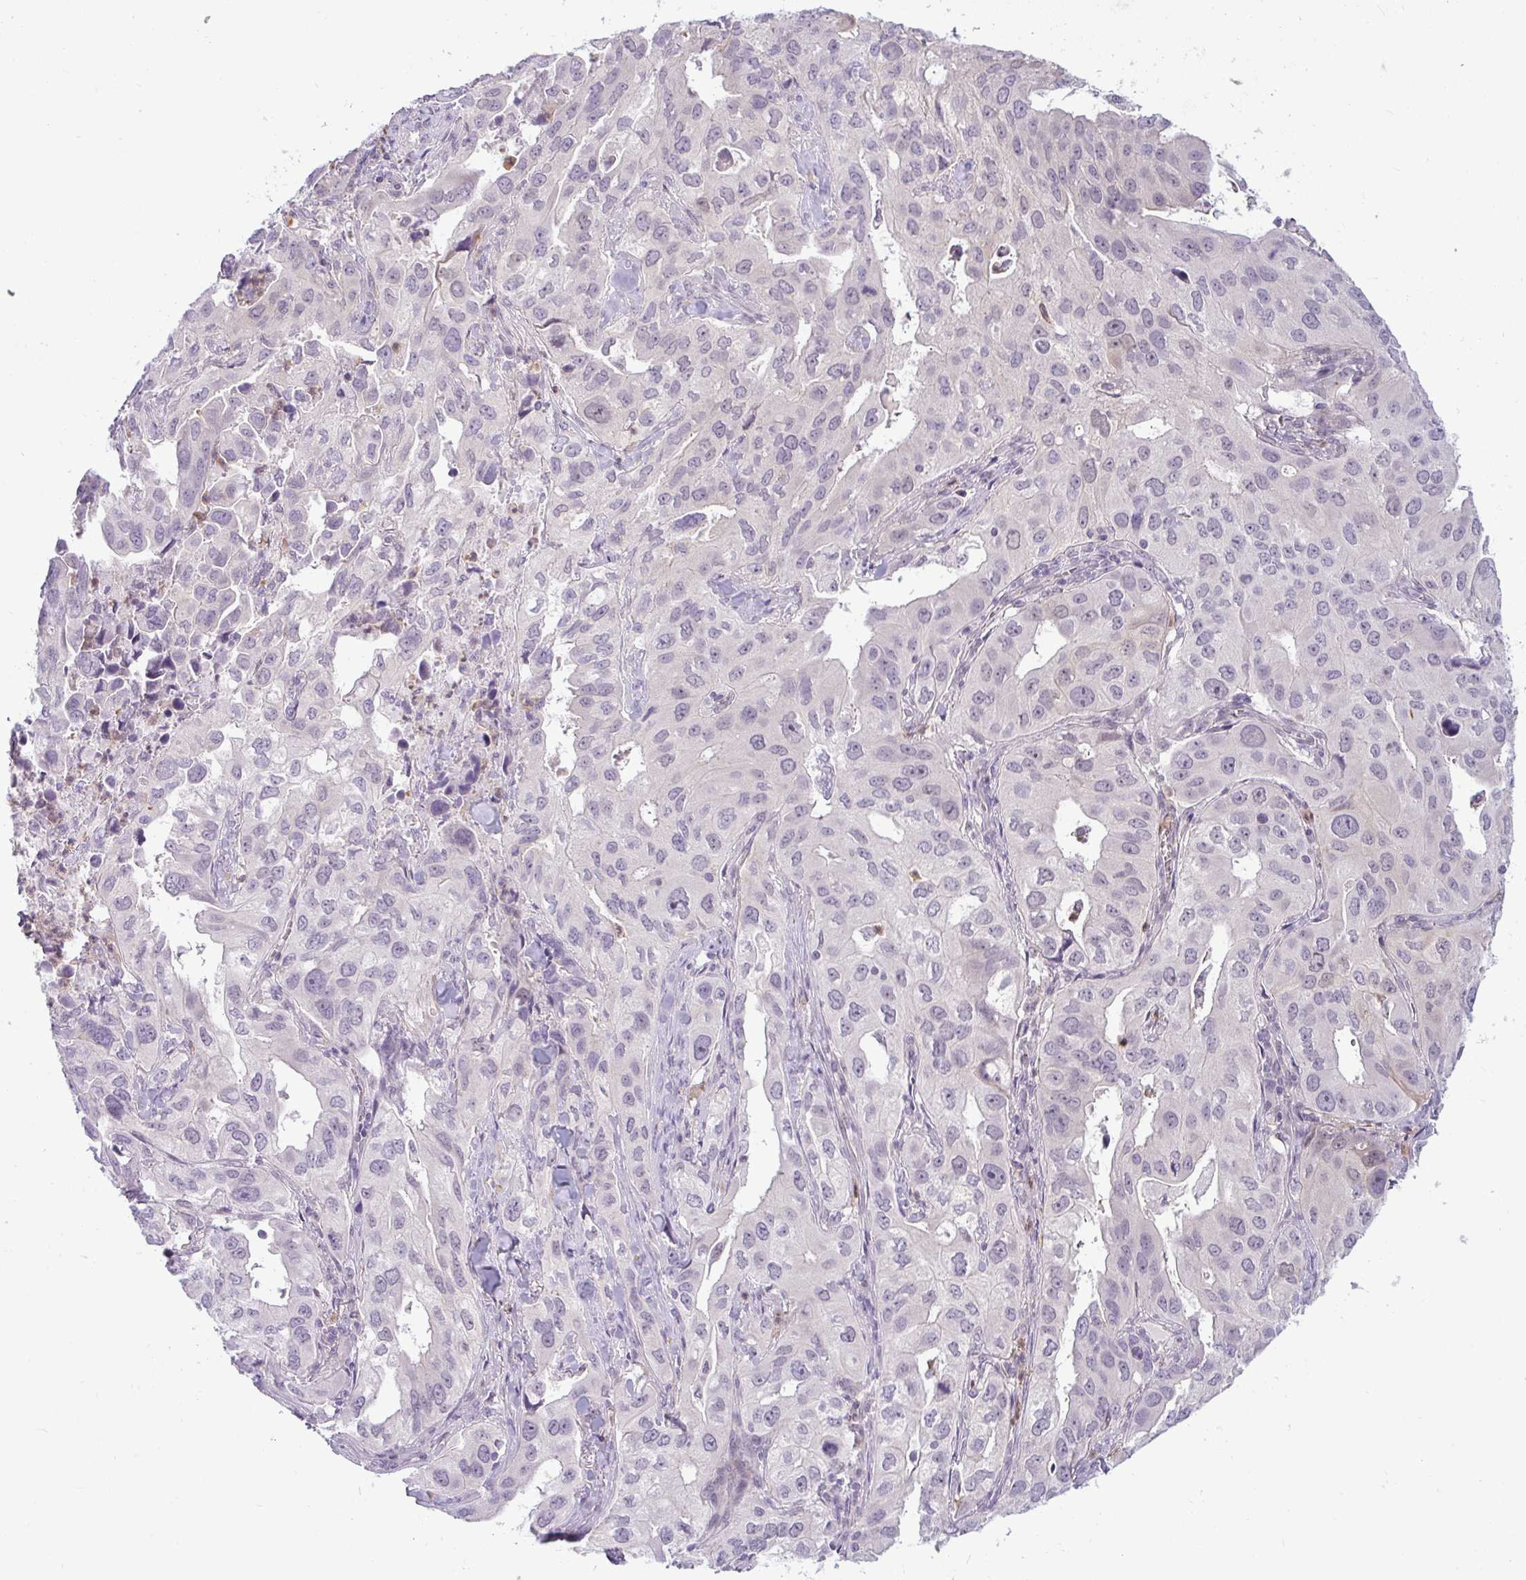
{"staining": {"intensity": "negative", "quantity": "none", "location": "none"}, "tissue": "lung cancer", "cell_type": "Tumor cells", "image_type": "cancer", "snomed": [{"axis": "morphology", "description": "Adenocarcinoma, NOS"}, {"axis": "topography", "description": "Lung"}], "caption": "This is an immunohistochemistry (IHC) histopathology image of human lung cancer. There is no staining in tumor cells.", "gene": "DZIP1", "patient": {"sex": "male", "age": 48}}